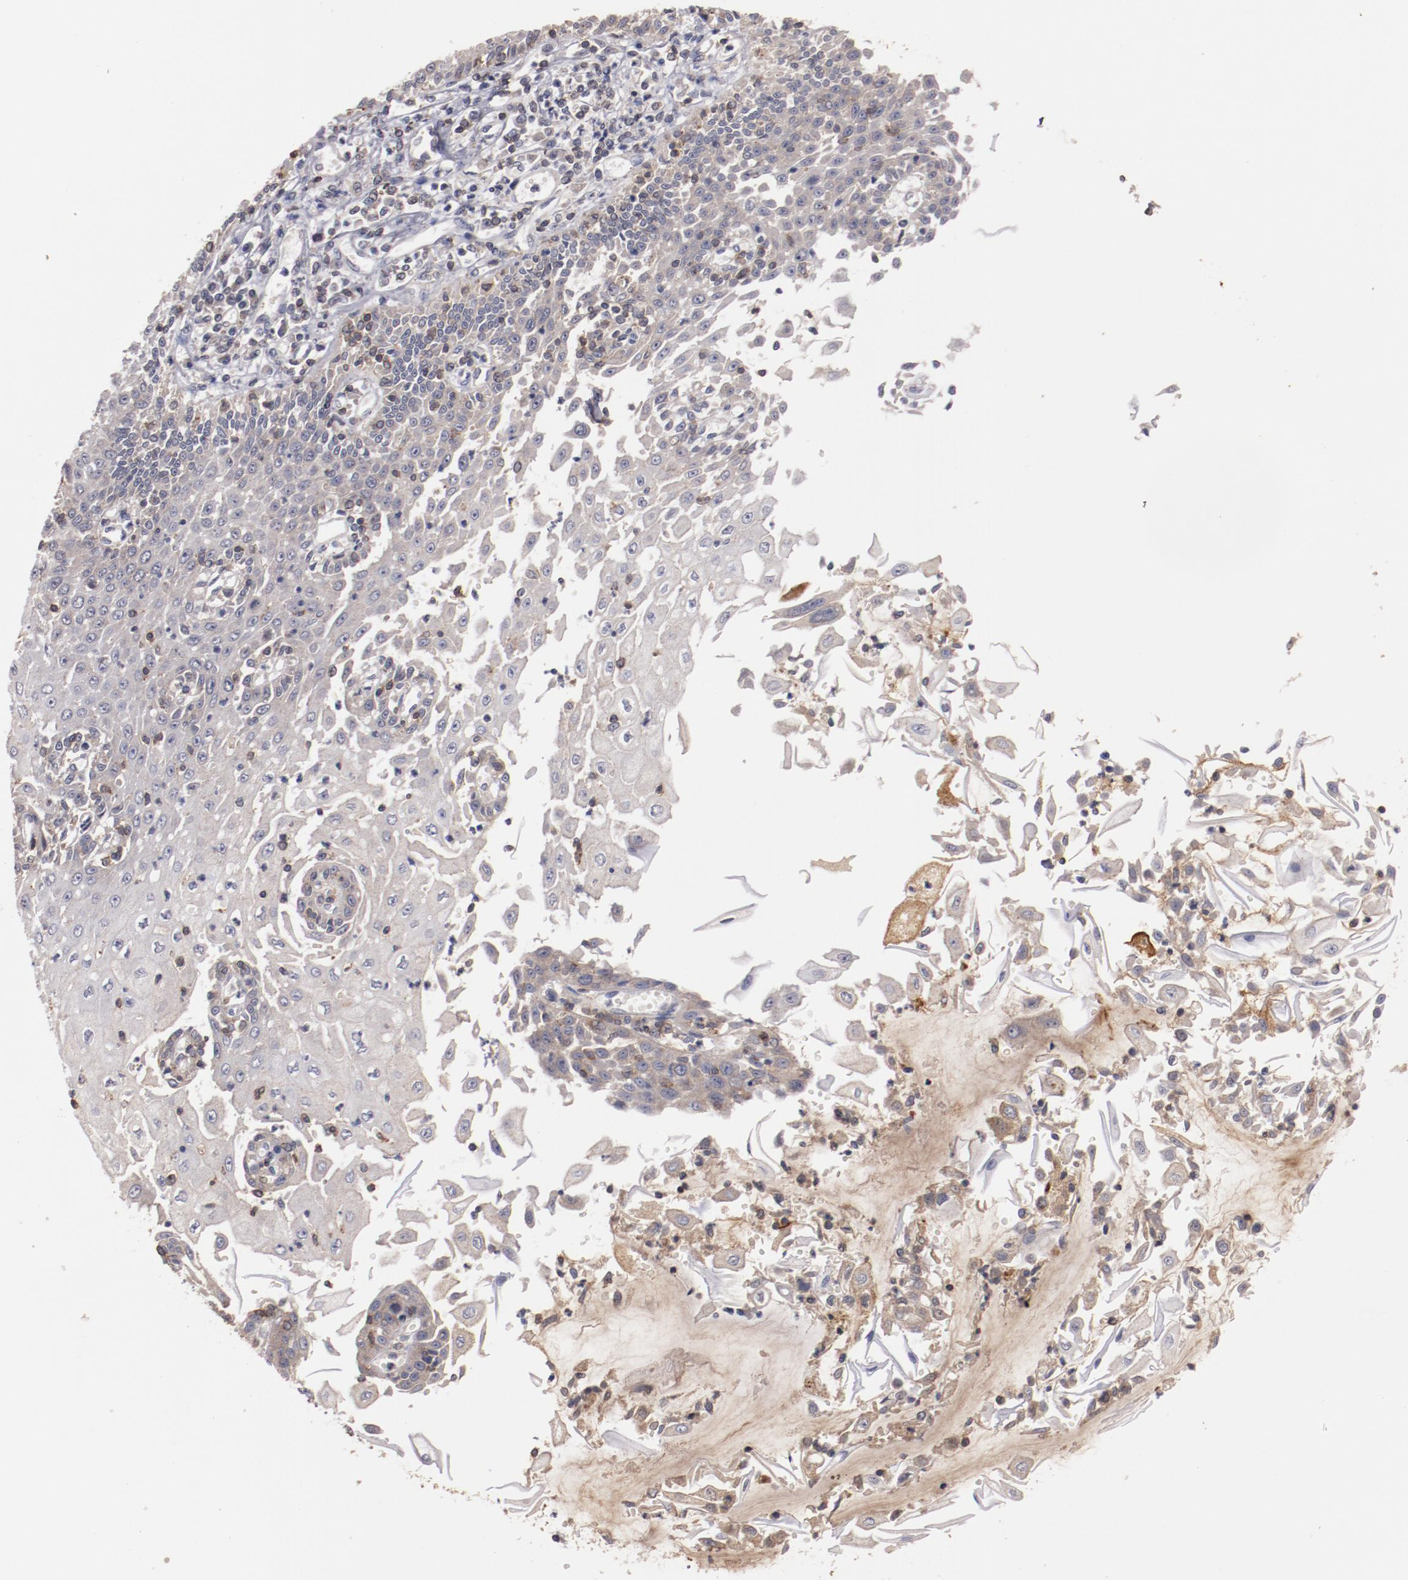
{"staining": {"intensity": "negative", "quantity": "none", "location": "none"}, "tissue": "esophagus", "cell_type": "Squamous epithelial cells", "image_type": "normal", "snomed": [{"axis": "morphology", "description": "Normal tissue, NOS"}, {"axis": "topography", "description": "Esophagus"}], "caption": "This is an immunohistochemistry (IHC) micrograph of benign esophagus. There is no staining in squamous epithelial cells.", "gene": "MBL2", "patient": {"sex": "male", "age": 65}}